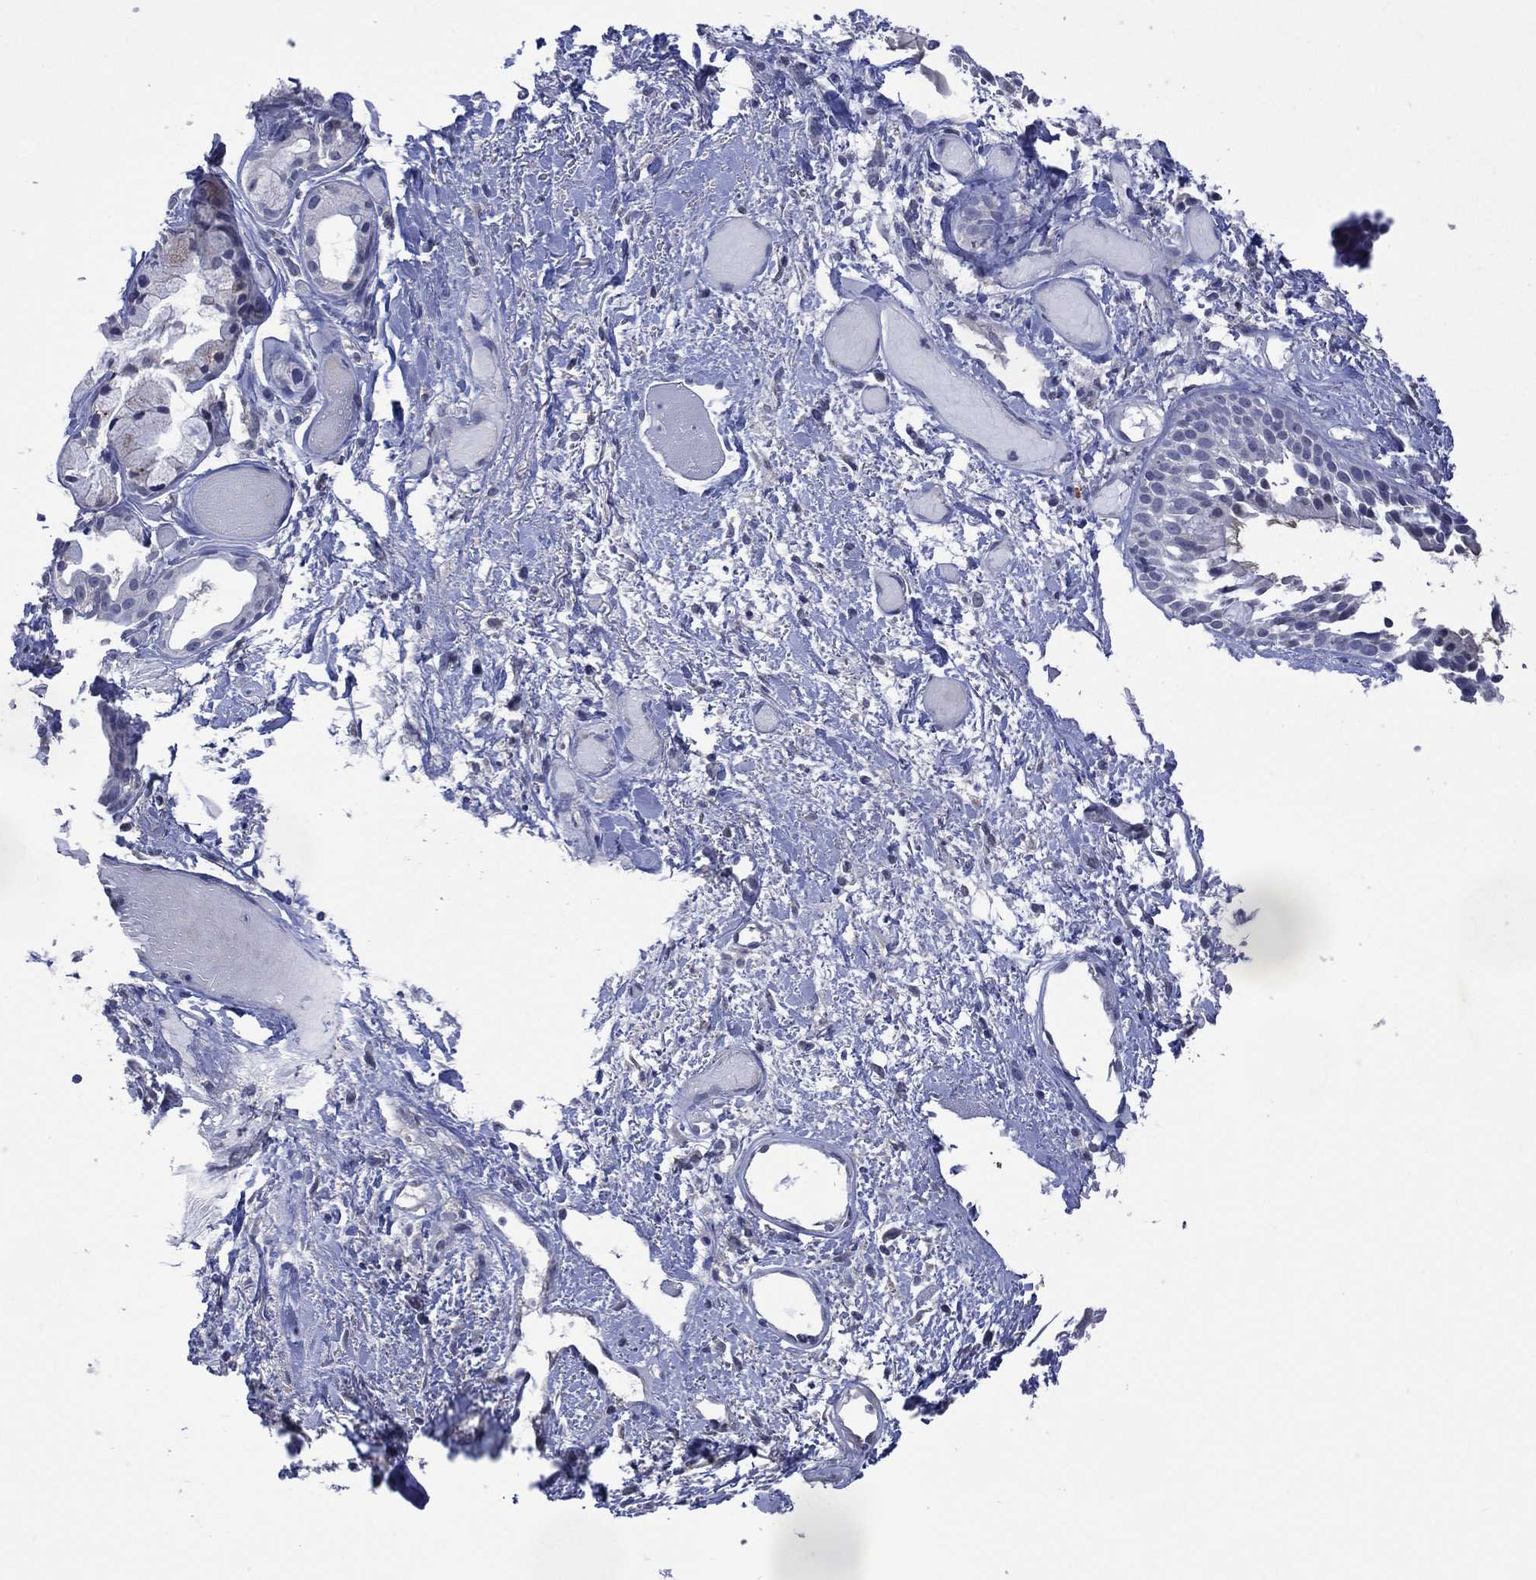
{"staining": {"intensity": "negative", "quantity": "none", "location": "none"}, "tissue": "soft tissue", "cell_type": "Fibroblasts", "image_type": "normal", "snomed": [{"axis": "morphology", "description": "Normal tissue, NOS"}, {"axis": "topography", "description": "Cartilage tissue"}], "caption": "Human soft tissue stained for a protein using immunohistochemistry (IHC) reveals no staining in fibroblasts.", "gene": "ASB10", "patient": {"sex": "male", "age": 62}}